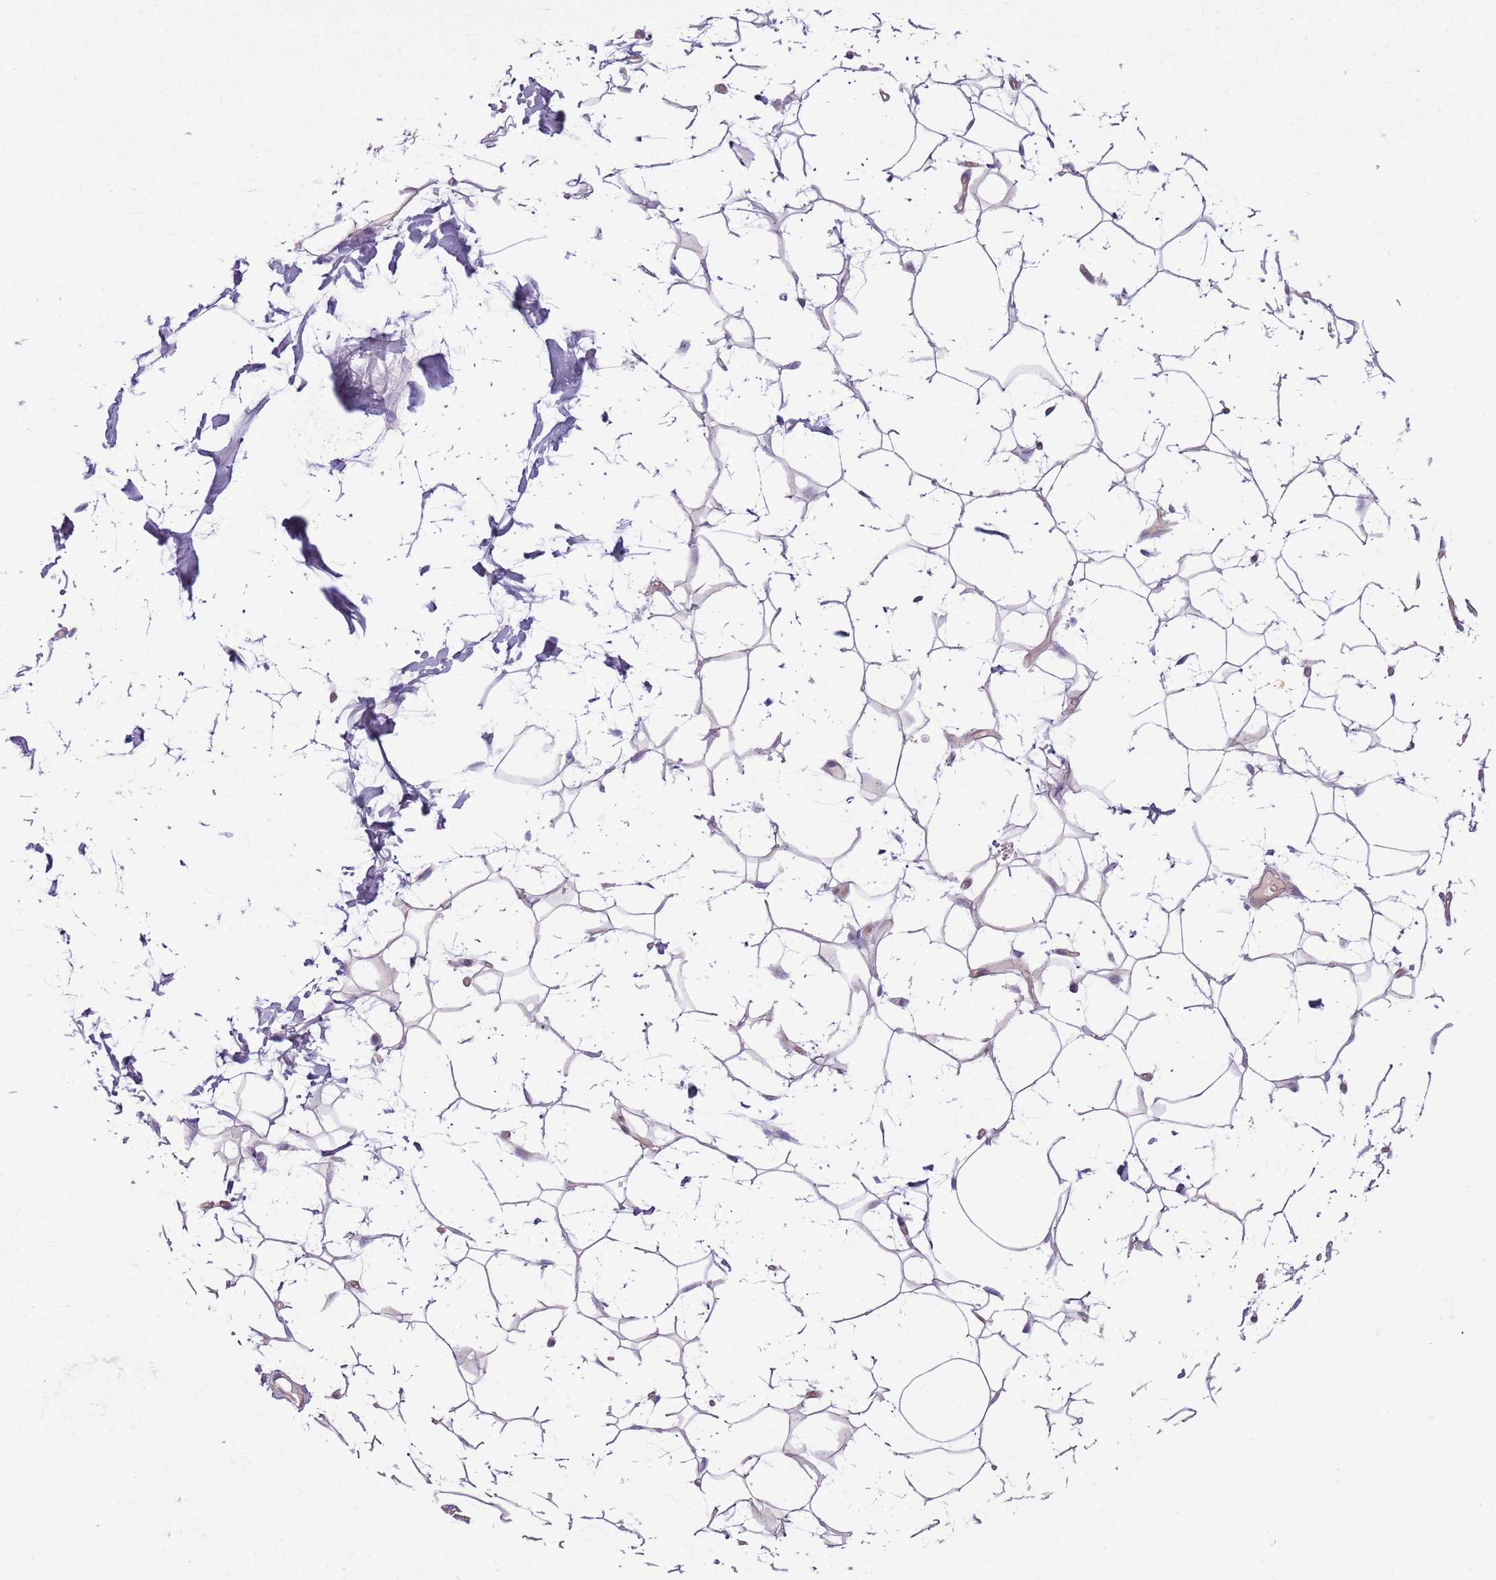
{"staining": {"intensity": "negative", "quantity": "none", "location": "none"}, "tissue": "adipose tissue", "cell_type": "Adipocytes", "image_type": "normal", "snomed": [{"axis": "morphology", "description": "Normal tissue, NOS"}, {"axis": "topography", "description": "Breast"}], "caption": "Adipocytes show no significant positivity in benign adipose tissue.", "gene": "MRO", "patient": {"sex": "female", "age": 26}}